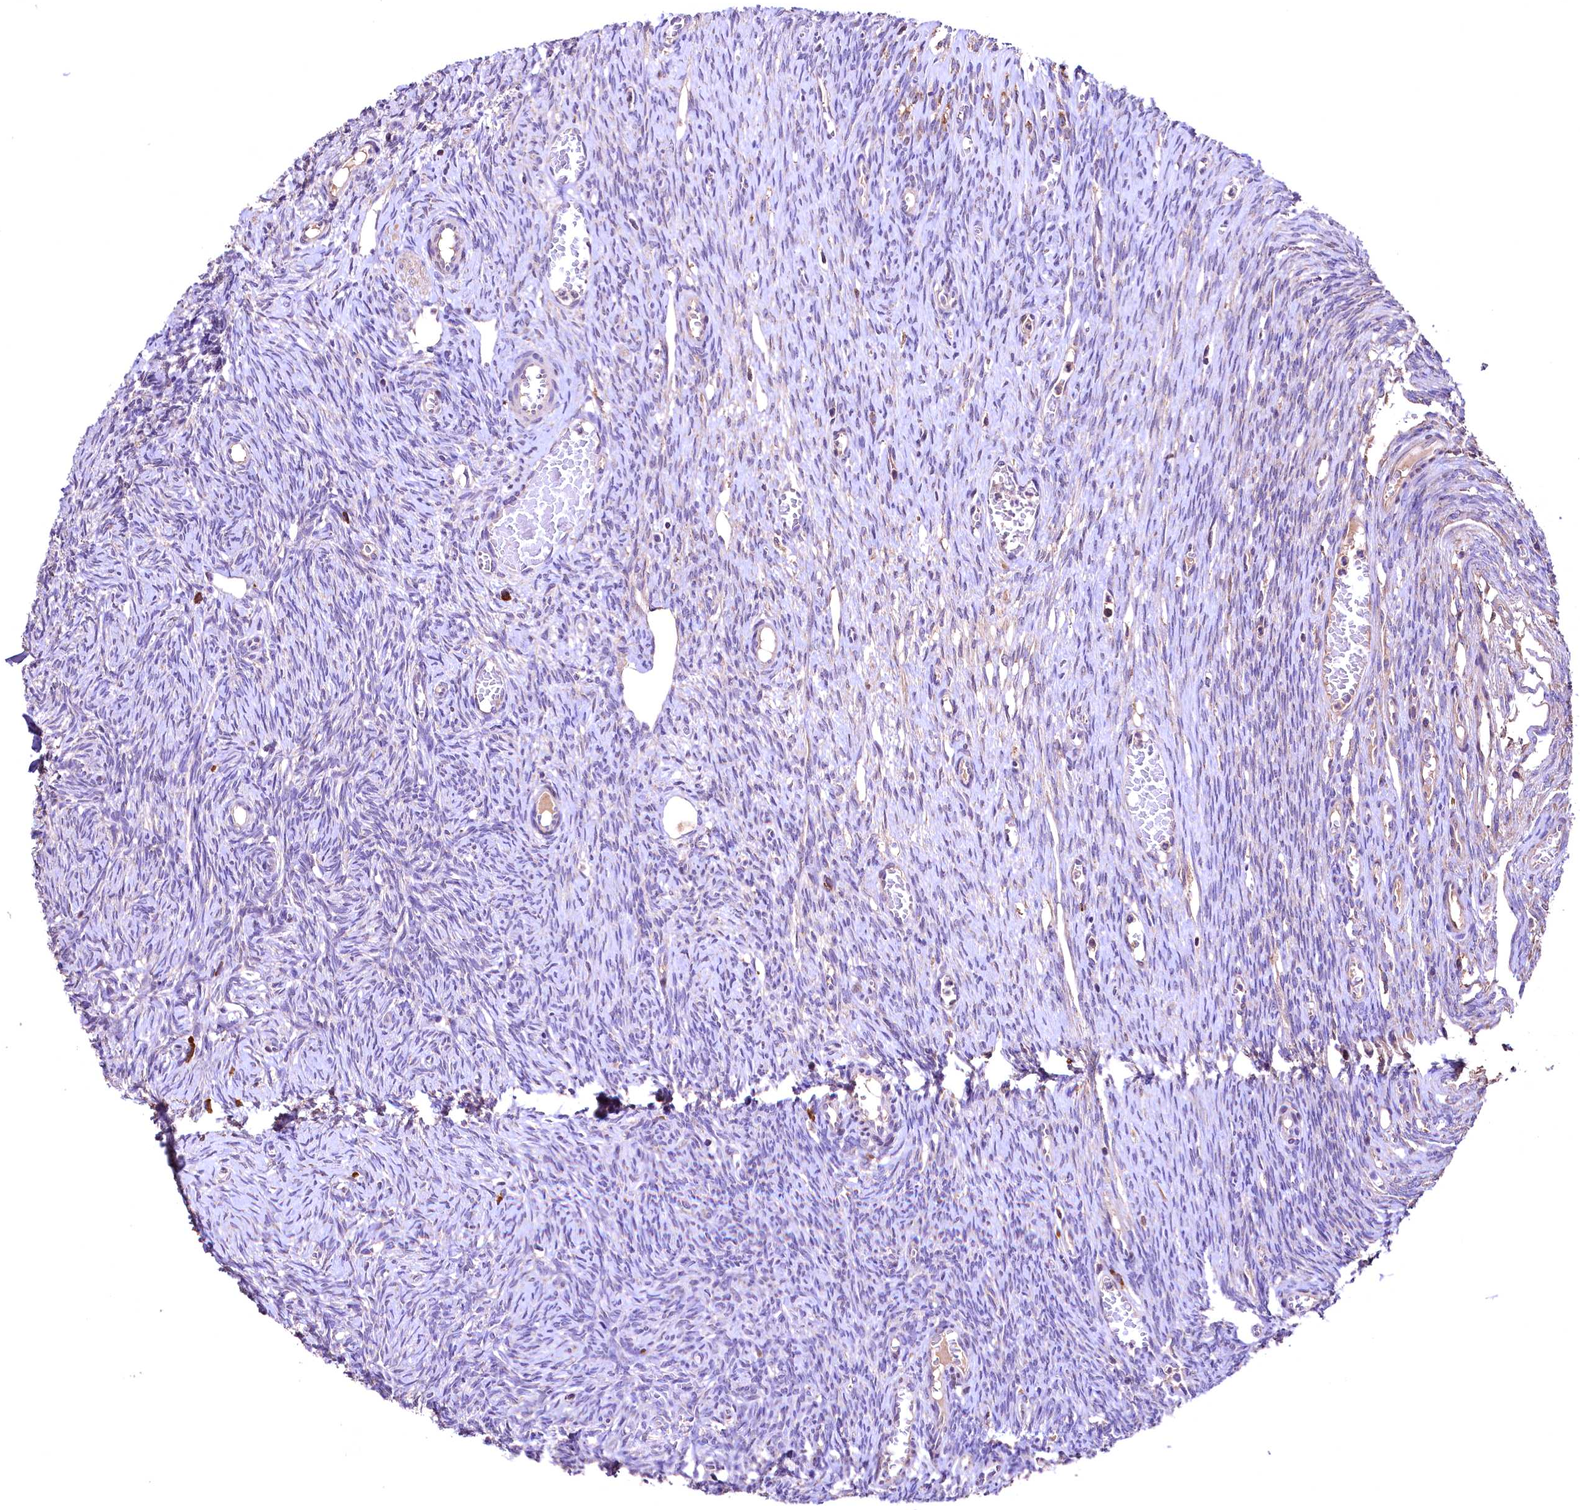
{"staining": {"intensity": "moderate", "quantity": ">75%", "location": "cytoplasmic/membranous"}, "tissue": "ovary", "cell_type": "Follicle cells", "image_type": "normal", "snomed": [{"axis": "morphology", "description": "Normal tissue, NOS"}, {"axis": "topography", "description": "Ovary"}], "caption": "Immunohistochemistry (IHC) of unremarkable ovary reveals medium levels of moderate cytoplasmic/membranous staining in about >75% of follicle cells.", "gene": "ENKD1", "patient": {"sex": "female", "age": 44}}